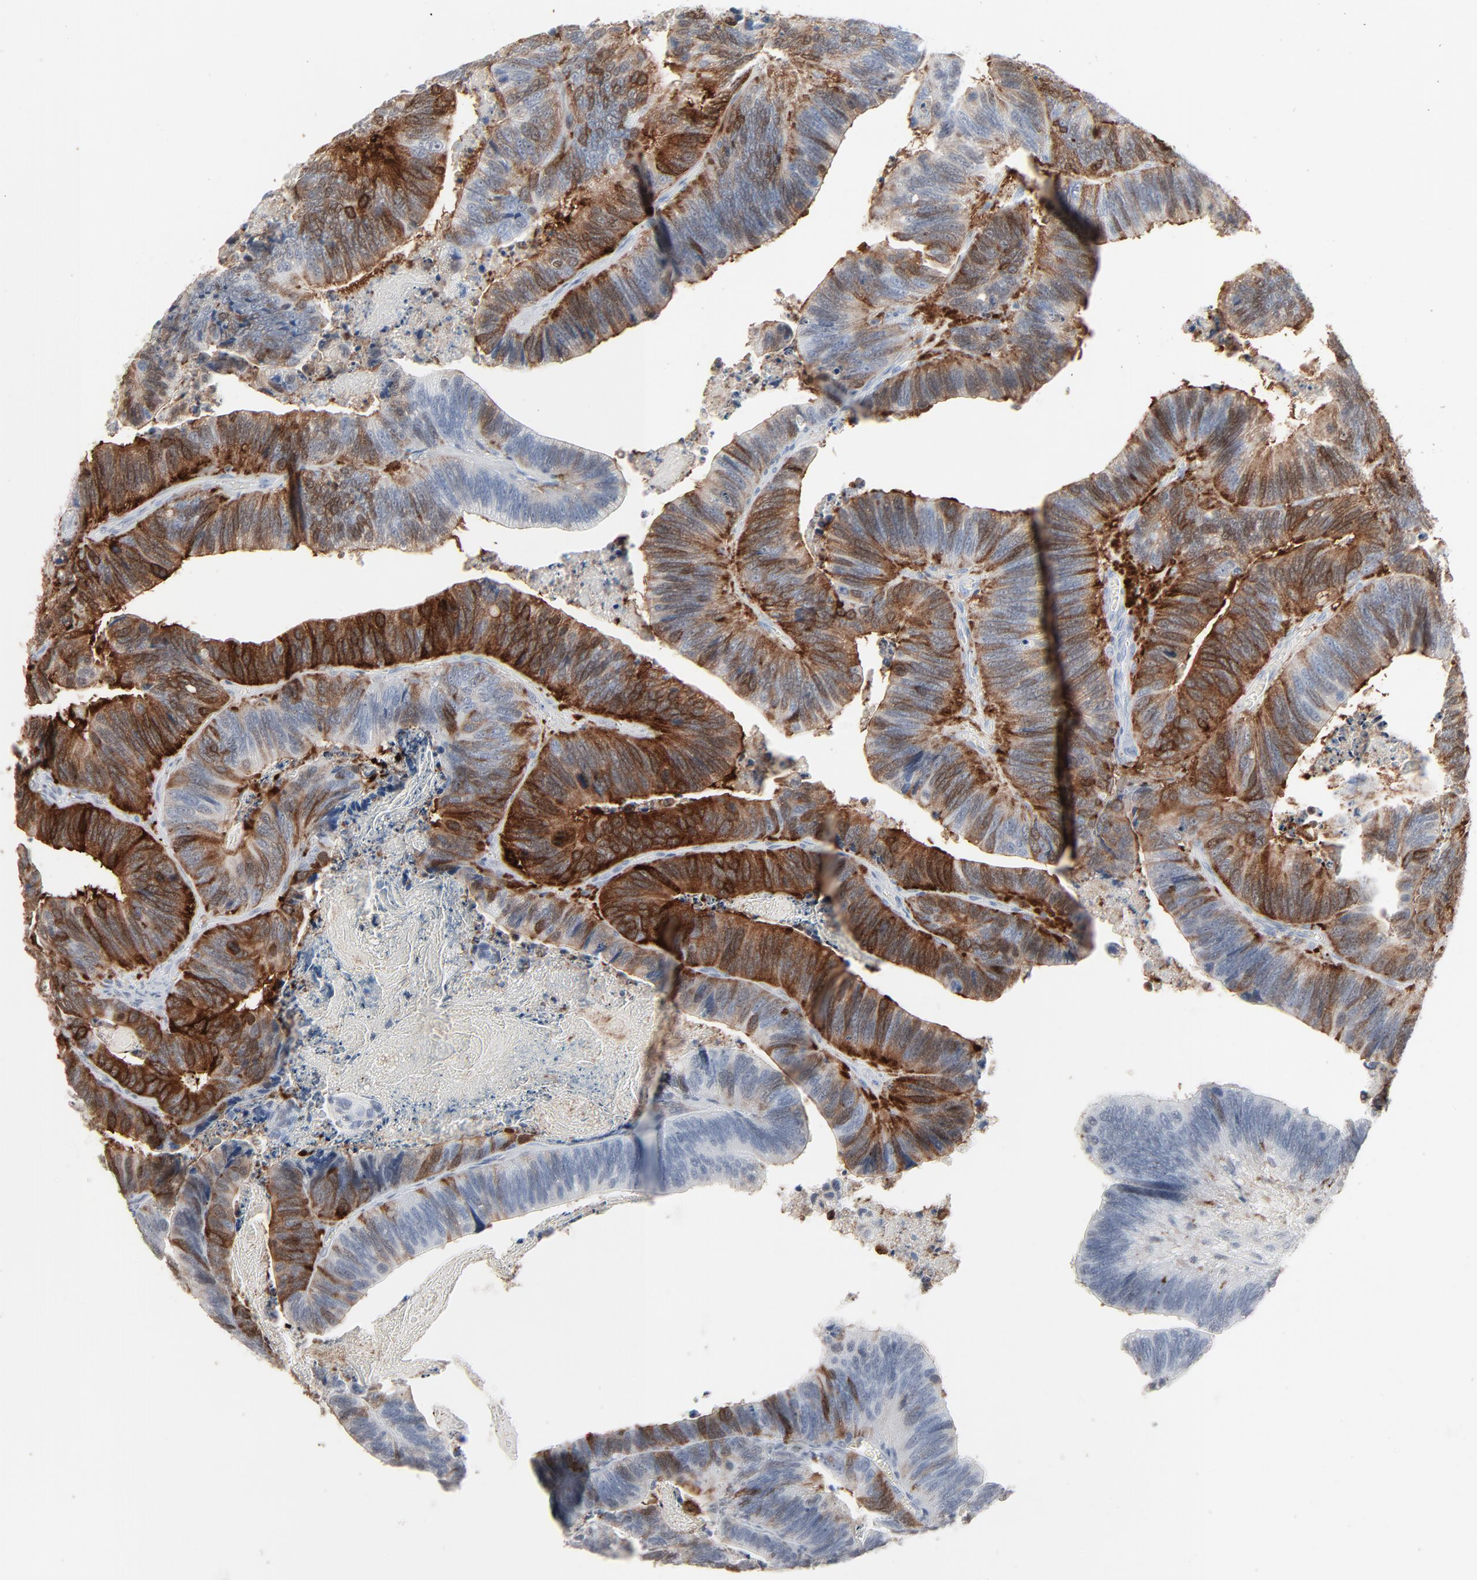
{"staining": {"intensity": "strong", "quantity": "25%-75%", "location": "cytoplasmic/membranous"}, "tissue": "colorectal cancer", "cell_type": "Tumor cells", "image_type": "cancer", "snomed": [{"axis": "morphology", "description": "Adenocarcinoma, NOS"}, {"axis": "topography", "description": "Colon"}], "caption": "Adenocarcinoma (colorectal) stained with IHC shows strong cytoplasmic/membranous staining in approximately 25%-75% of tumor cells. (Brightfield microscopy of DAB IHC at high magnification).", "gene": "PHGDH", "patient": {"sex": "male", "age": 72}}